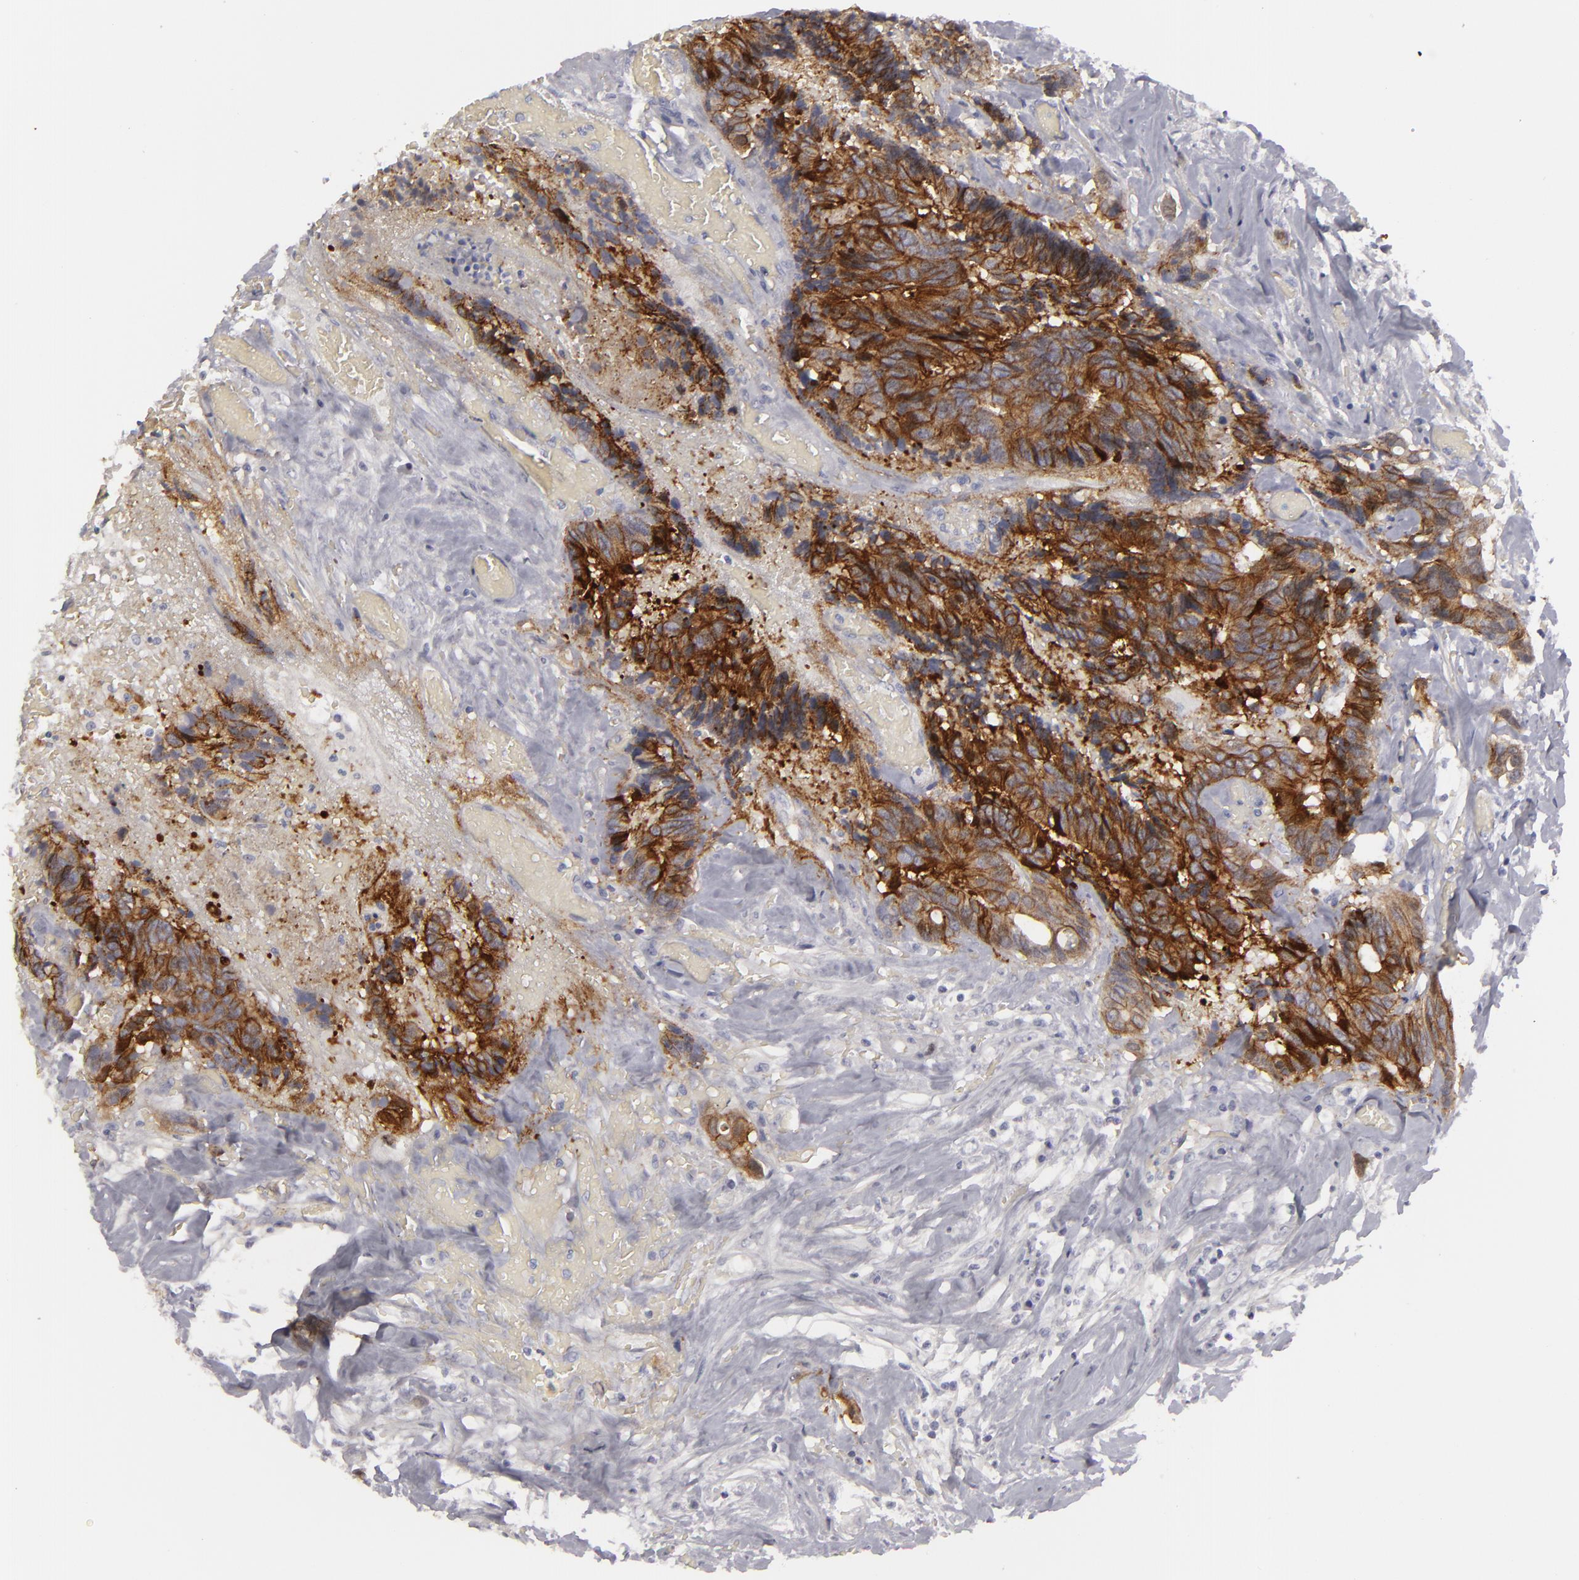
{"staining": {"intensity": "strong", "quantity": ">75%", "location": "cytoplasmic/membranous"}, "tissue": "colorectal cancer", "cell_type": "Tumor cells", "image_type": "cancer", "snomed": [{"axis": "morphology", "description": "Adenocarcinoma, NOS"}, {"axis": "topography", "description": "Rectum"}], "caption": "IHC histopathology image of neoplastic tissue: human adenocarcinoma (colorectal) stained using immunohistochemistry (IHC) displays high levels of strong protein expression localized specifically in the cytoplasmic/membranous of tumor cells, appearing as a cytoplasmic/membranous brown color.", "gene": "JUP", "patient": {"sex": "male", "age": 55}}